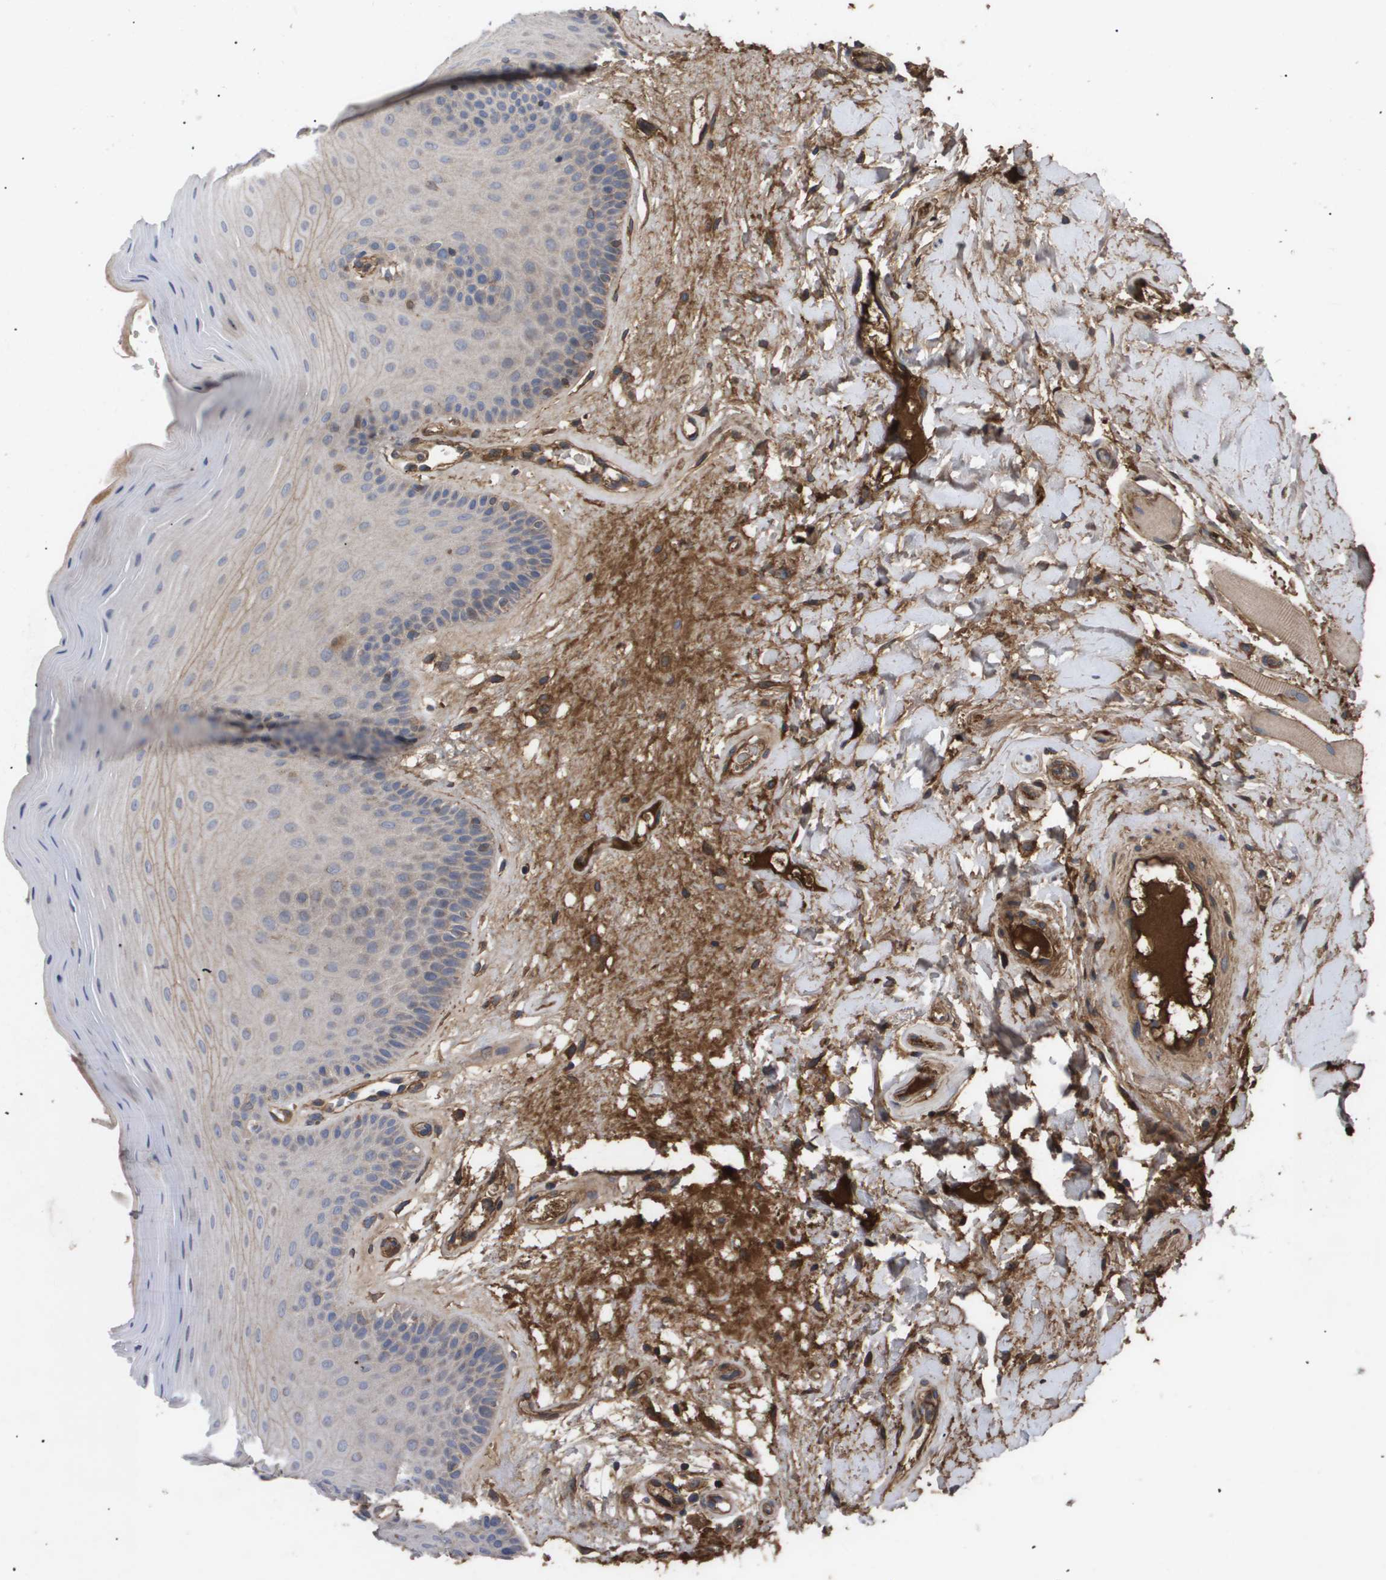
{"staining": {"intensity": "moderate", "quantity": "<25%", "location": "cytoplasmic/membranous"}, "tissue": "oral mucosa", "cell_type": "Squamous epithelial cells", "image_type": "normal", "snomed": [{"axis": "morphology", "description": "Normal tissue, NOS"}, {"axis": "morphology", "description": "Squamous cell carcinoma, NOS"}, {"axis": "topography", "description": "Skeletal muscle"}, {"axis": "topography", "description": "Adipose tissue"}, {"axis": "topography", "description": "Vascular tissue"}, {"axis": "topography", "description": "Oral tissue"}, {"axis": "topography", "description": "Peripheral nerve tissue"}, {"axis": "topography", "description": "Head-Neck"}], "caption": "Approximately <25% of squamous epithelial cells in benign human oral mucosa demonstrate moderate cytoplasmic/membranous protein positivity as visualized by brown immunohistochemical staining.", "gene": "TNS1", "patient": {"sex": "male", "age": 71}}